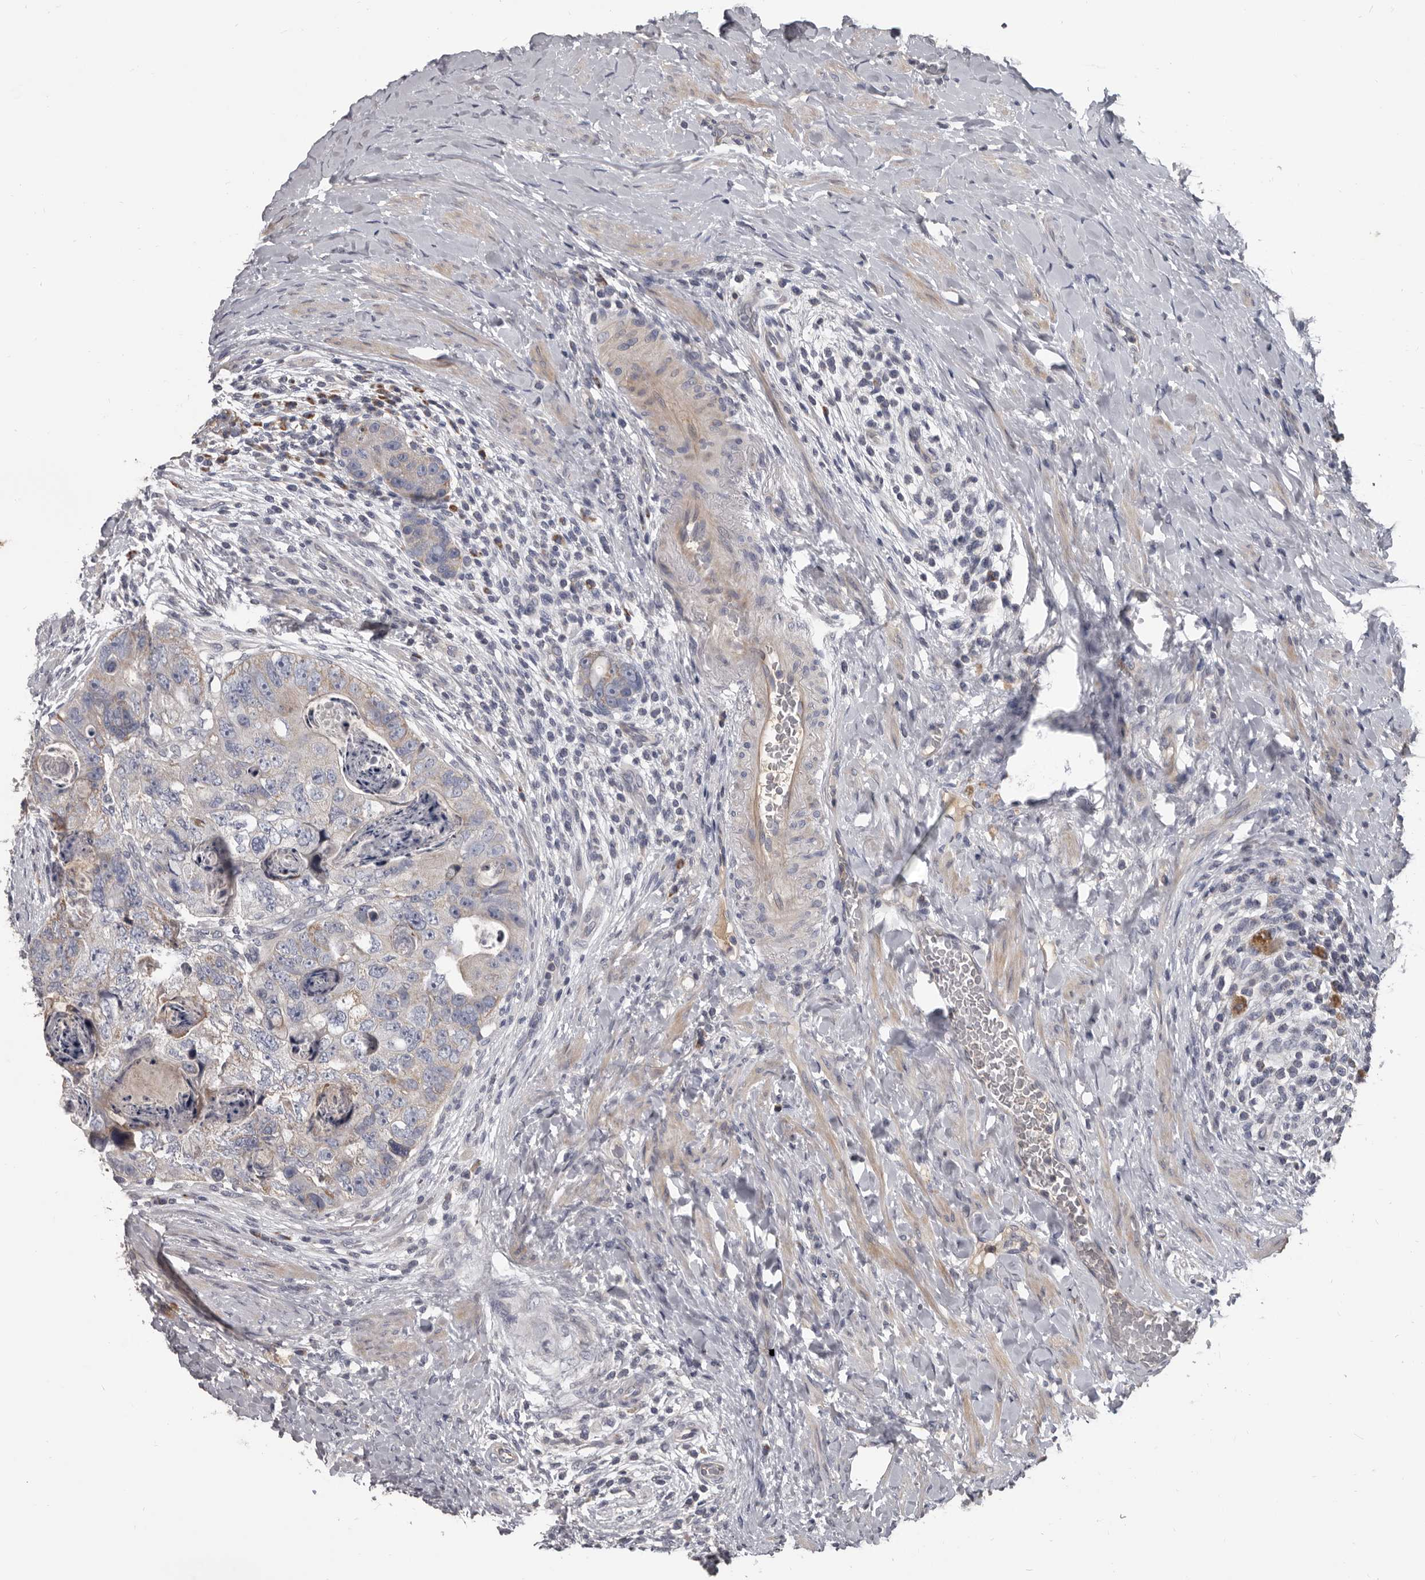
{"staining": {"intensity": "negative", "quantity": "none", "location": "none"}, "tissue": "colorectal cancer", "cell_type": "Tumor cells", "image_type": "cancer", "snomed": [{"axis": "morphology", "description": "Adenocarcinoma, NOS"}, {"axis": "topography", "description": "Rectum"}], "caption": "An IHC photomicrograph of colorectal cancer (adenocarcinoma) is shown. There is no staining in tumor cells of colorectal cancer (adenocarcinoma).", "gene": "ALDH5A1", "patient": {"sex": "male", "age": 59}}